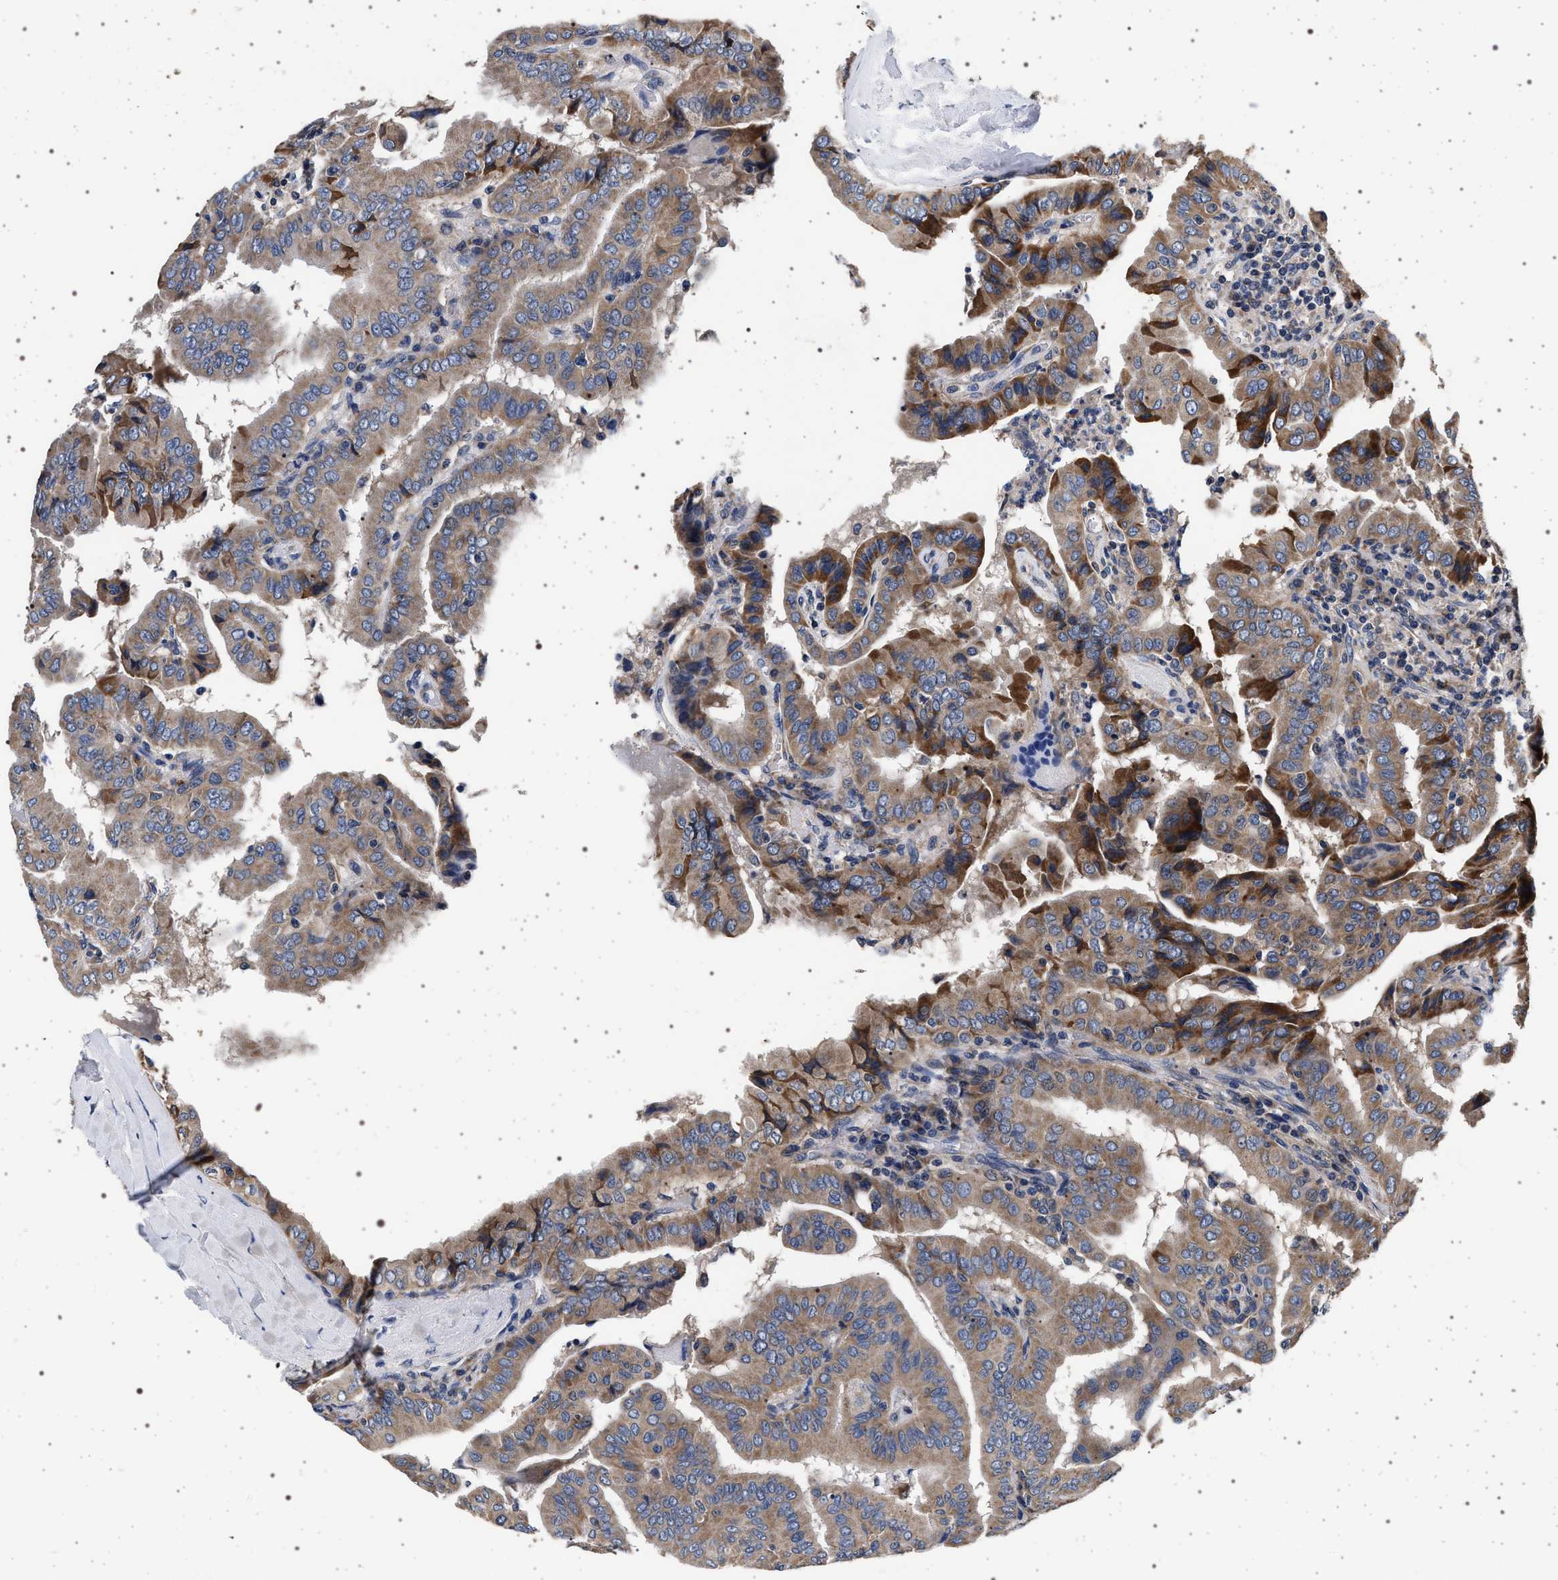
{"staining": {"intensity": "moderate", "quantity": ">75%", "location": "cytoplasmic/membranous"}, "tissue": "thyroid cancer", "cell_type": "Tumor cells", "image_type": "cancer", "snomed": [{"axis": "morphology", "description": "Papillary adenocarcinoma, NOS"}, {"axis": "topography", "description": "Thyroid gland"}], "caption": "A high-resolution histopathology image shows immunohistochemistry staining of papillary adenocarcinoma (thyroid), which reveals moderate cytoplasmic/membranous staining in approximately >75% of tumor cells.", "gene": "MAP3K2", "patient": {"sex": "male", "age": 33}}